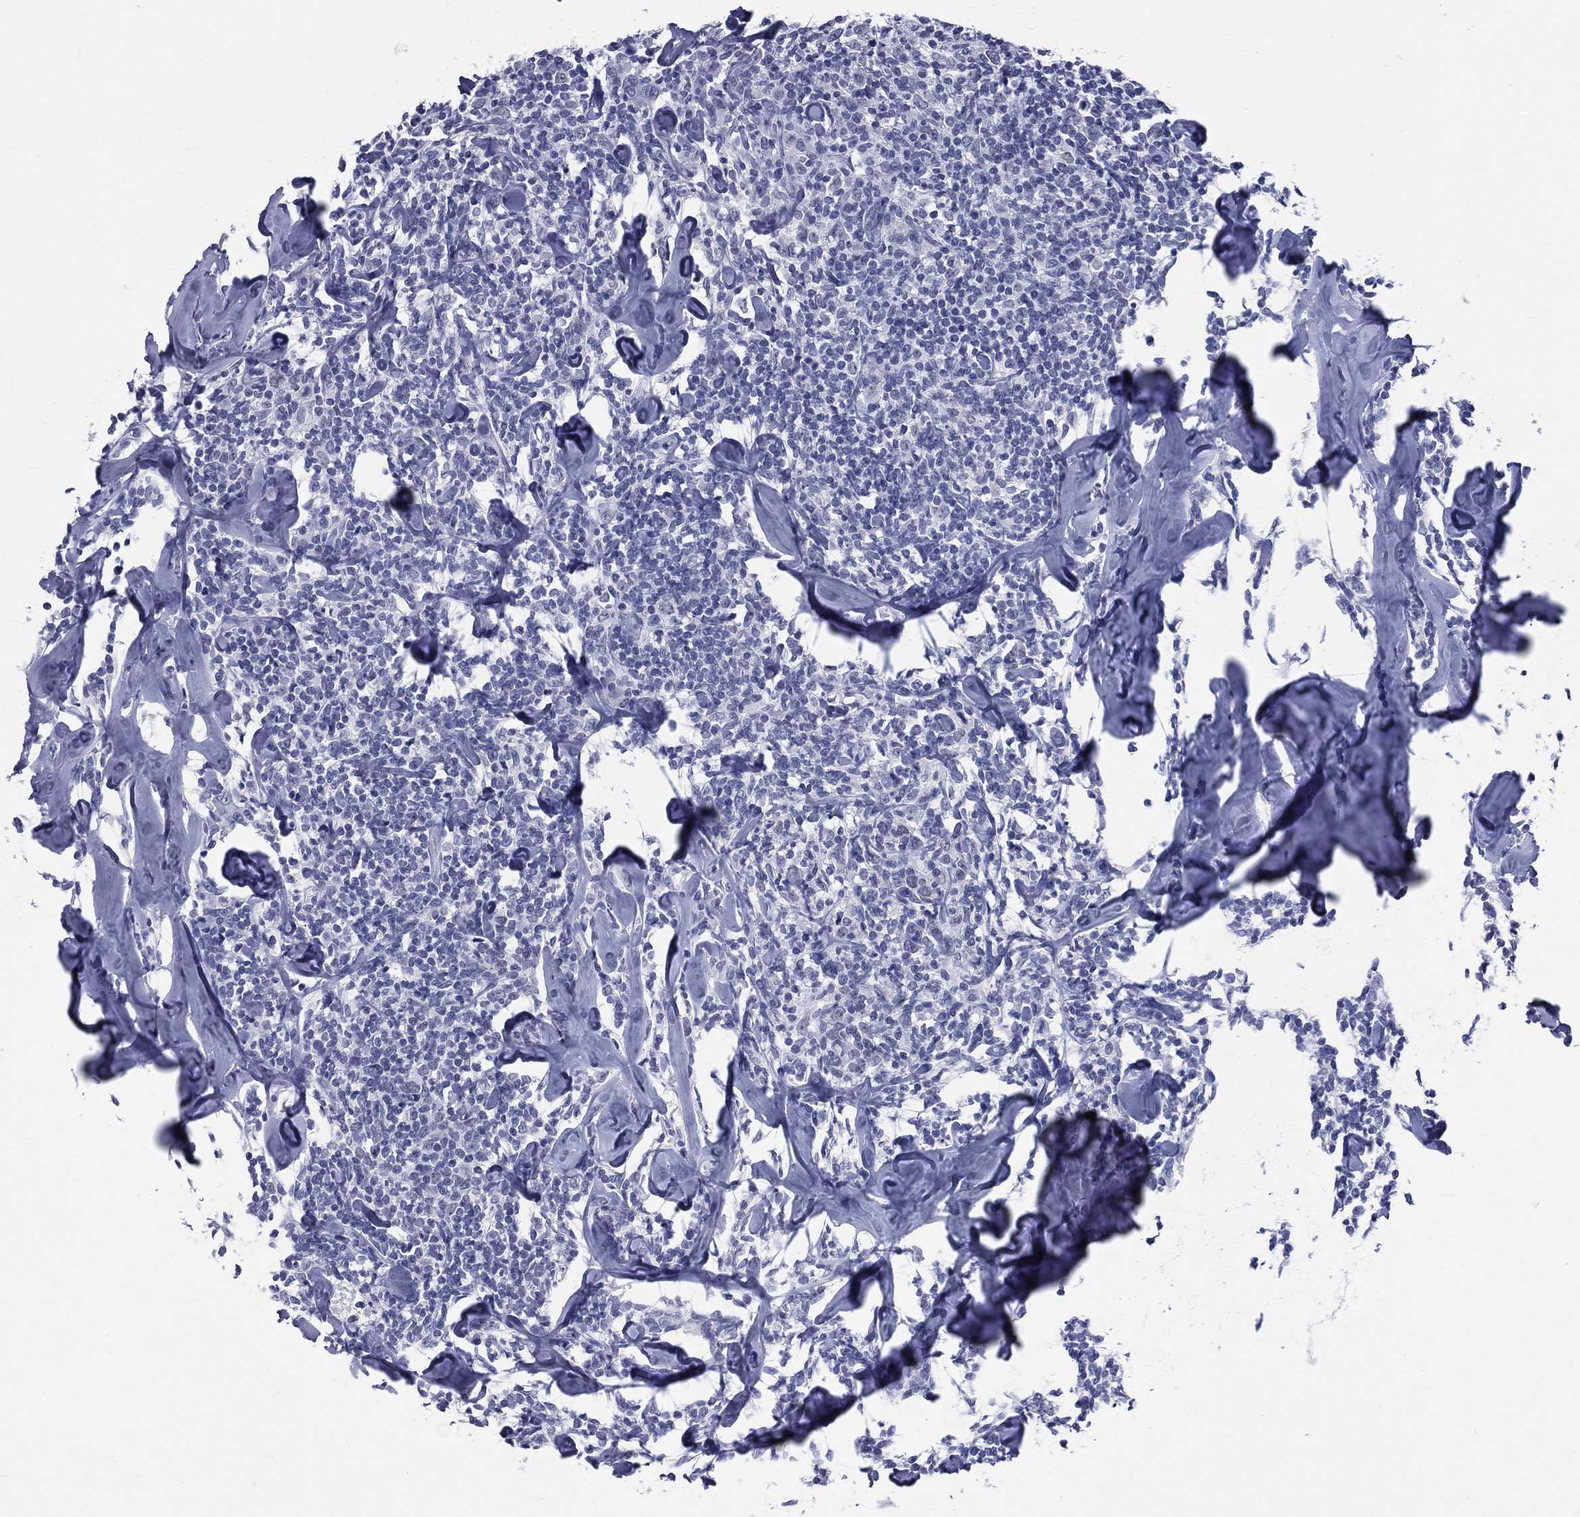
{"staining": {"intensity": "negative", "quantity": "none", "location": "none"}, "tissue": "lymphoma", "cell_type": "Tumor cells", "image_type": "cancer", "snomed": [{"axis": "morphology", "description": "Malignant lymphoma, non-Hodgkin's type, Low grade"}, {"axis": "topography", "description": "Lymph node"}], "caption": "Protein analysis of lymphoma shows no significant expression in tumor cells. The staining is performed using DAB brown chromogen with nuclei counter-stained in using hematoxylin.", "gene": "MLLT10", "patient": {"sex": "female", "age": 56}}